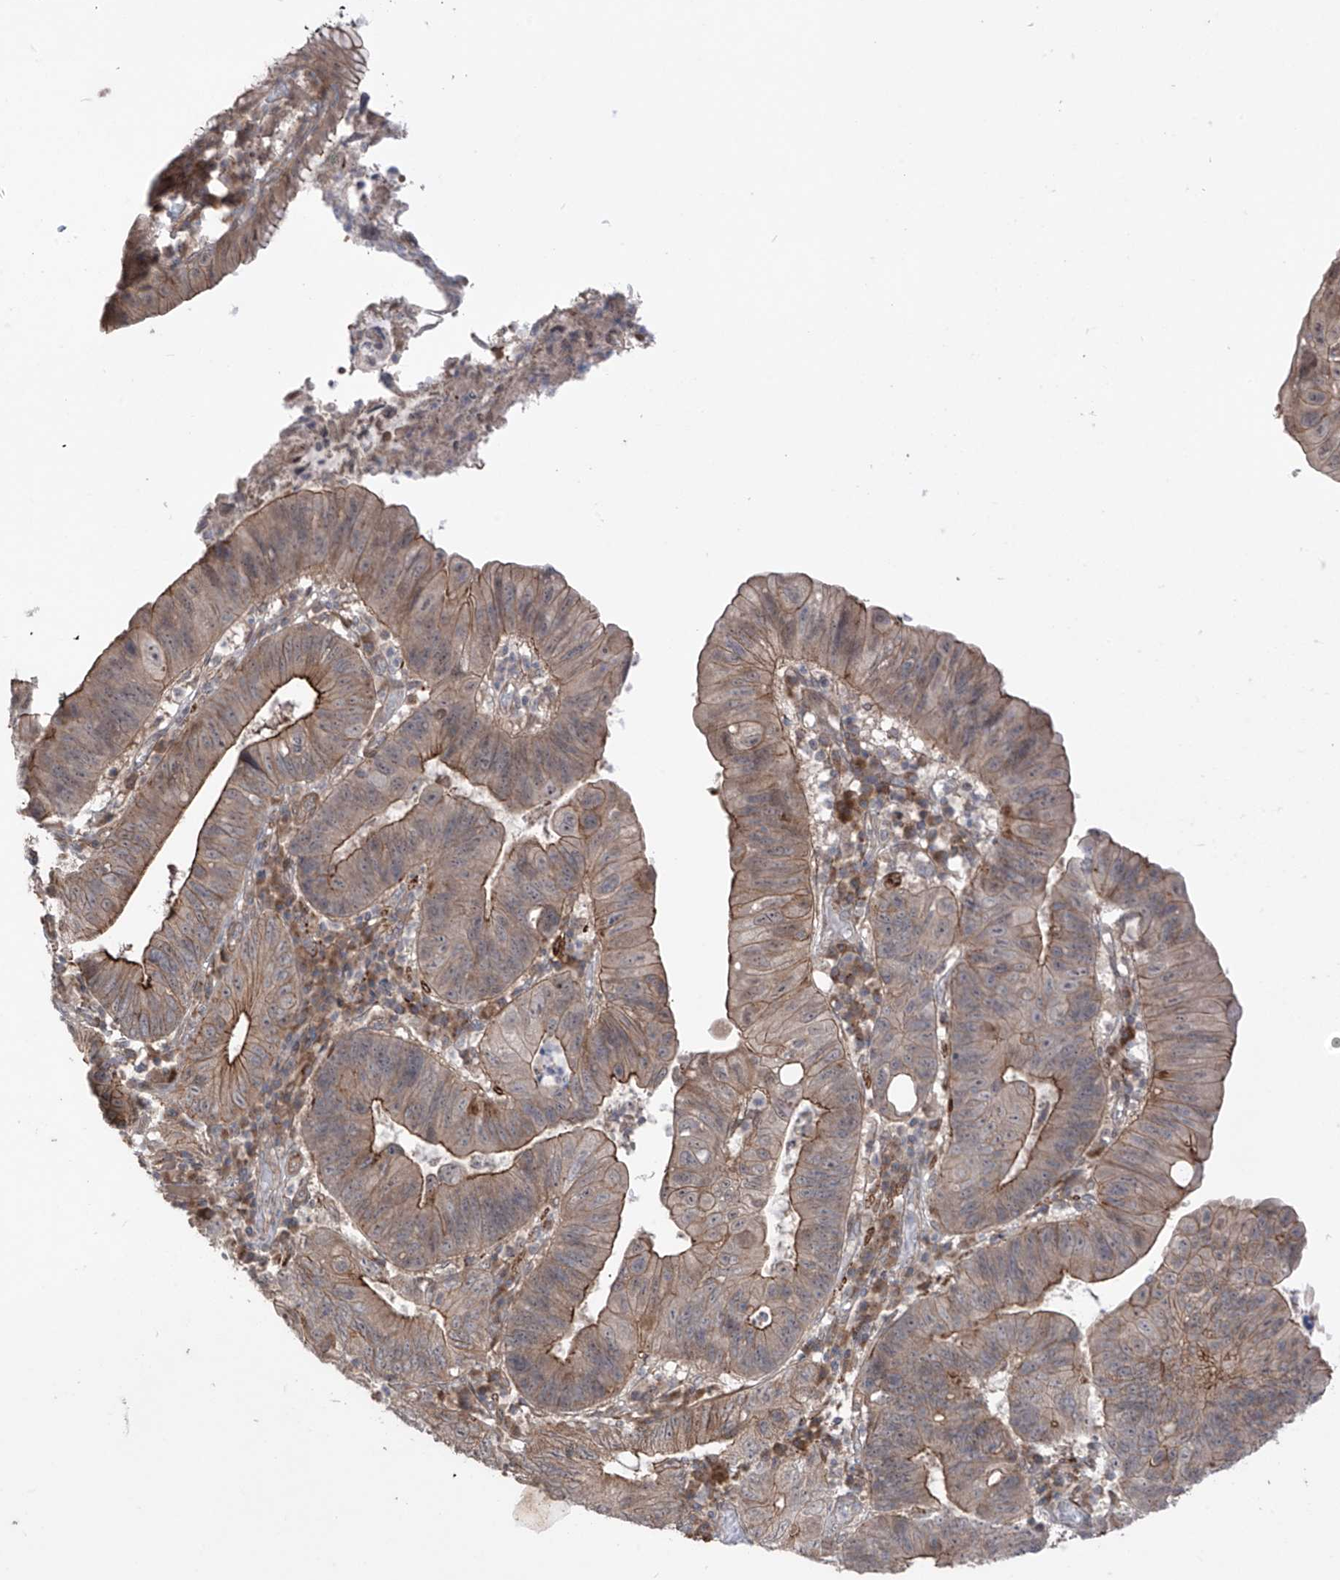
{"staining": {"intensity": "moderate", "quantity": ">75%", "location": "cytoplasmic/membranous"}, "tissue": "stomach cancer", "cell_type": "Tumor cells", "image_type": "cancer", "snomed": [{"axis": "morphology", "description": "Adenocarcinoma, NOS"}, {"axis": "topography", "description": "Stomach"}], "caption": "Immunohistochemical staining of human stomach cancer demonstrates moderate cytoplasmic/membranous protein staining in about >75% of tumor cells.", "gene": "LRRC74A", "patient": {"sex": "male", "age": 59}}